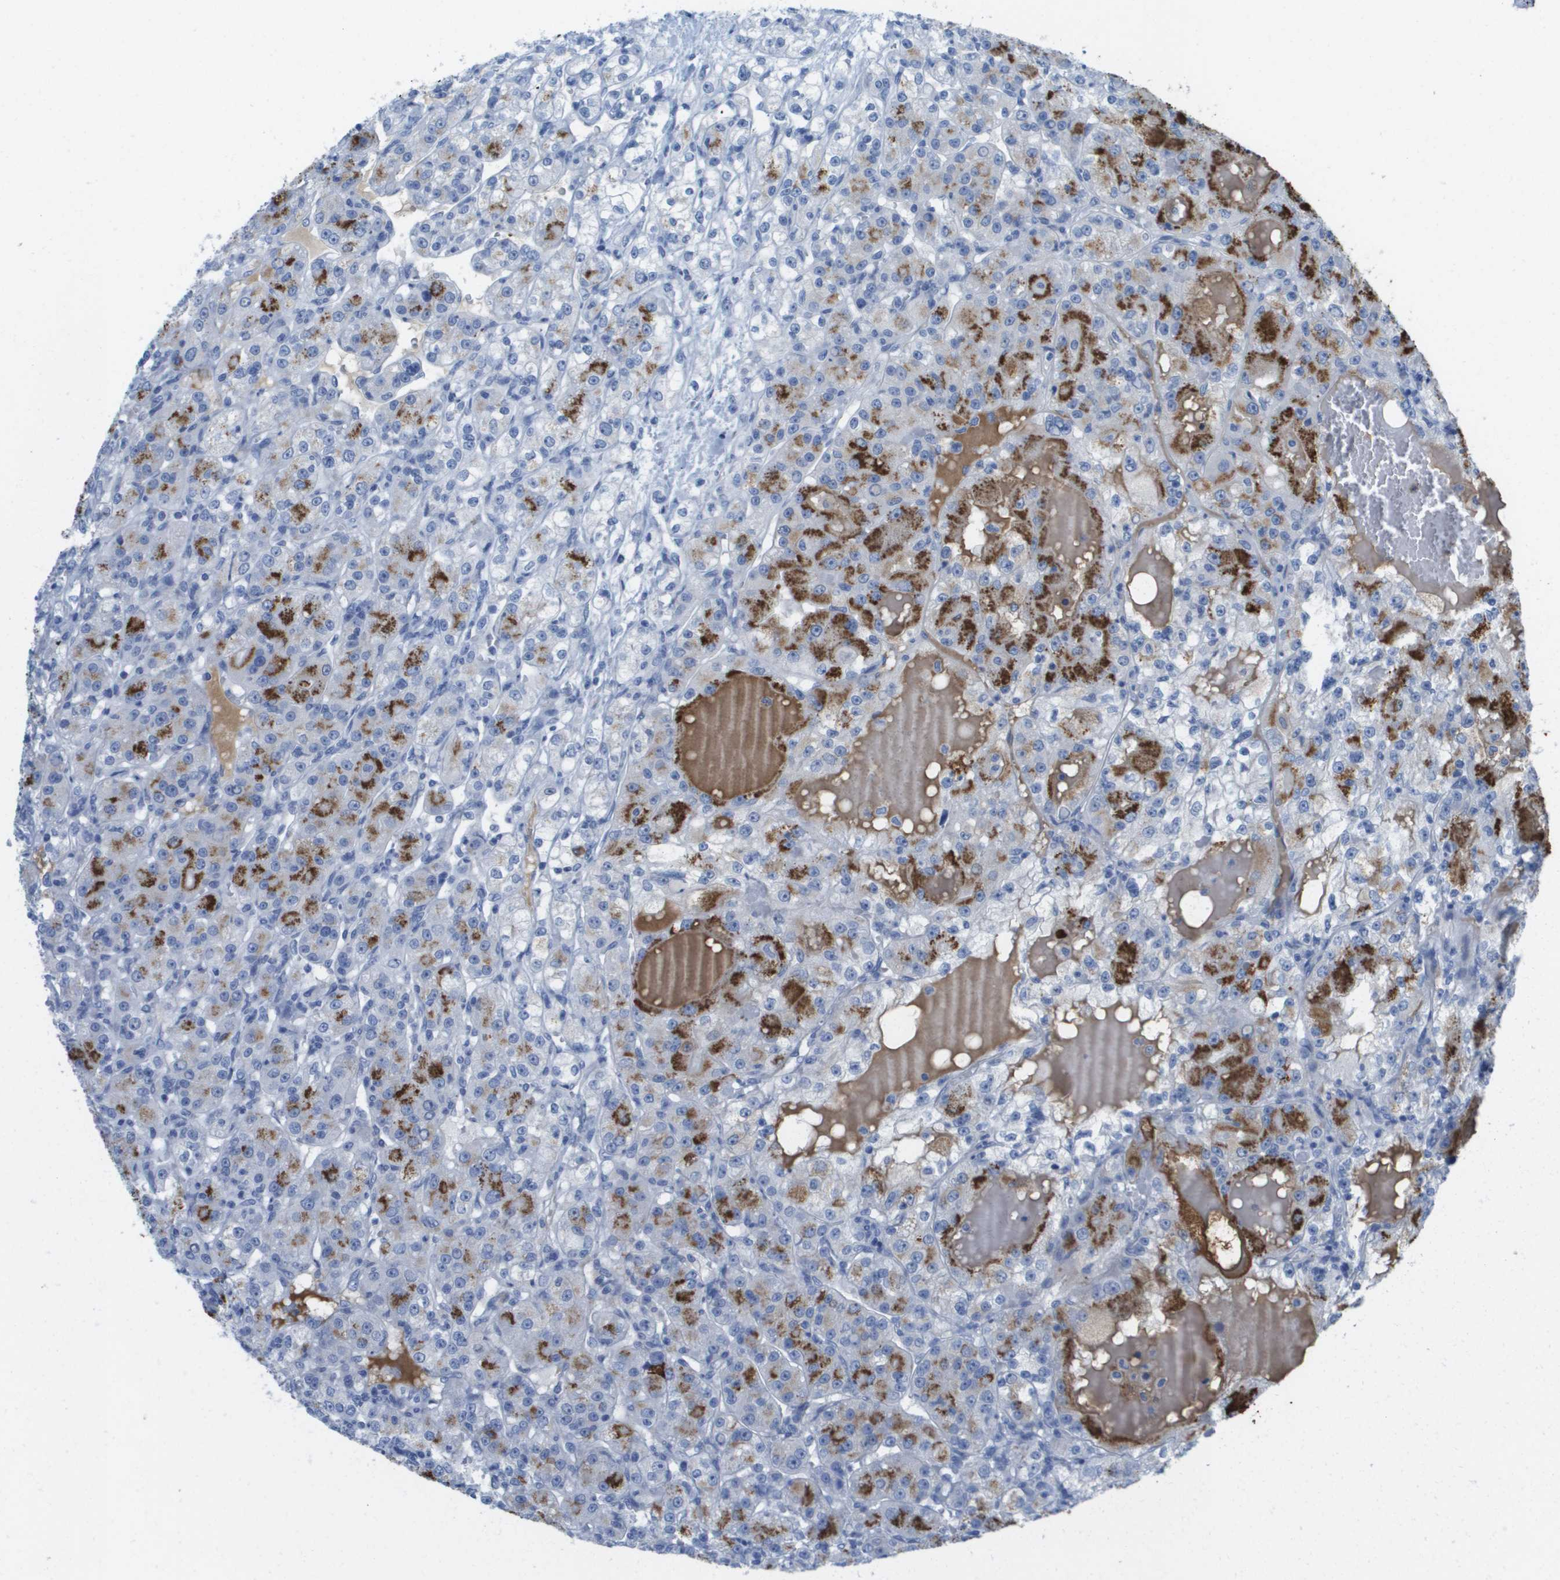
{"staining": {"intensity": "negative", "quantity": "none", "location": "none"}, "tissue": "renal cancer", "cell_type": "Tumor cells", "image_type": "cancer", "snomed": [{"axis": "morphology", "description": "Normal tissue, NOS"}, {"axis": "morphology", "description": "Adenocarcinoma, NOS"}, {"axis": "topography", "description": "Kidney"}], "caption": "Tumor cells show no significant staining in adenocarcinoma (renal).", "gene": "GPR18", "patient": {"sex": "male", "age": 61}}